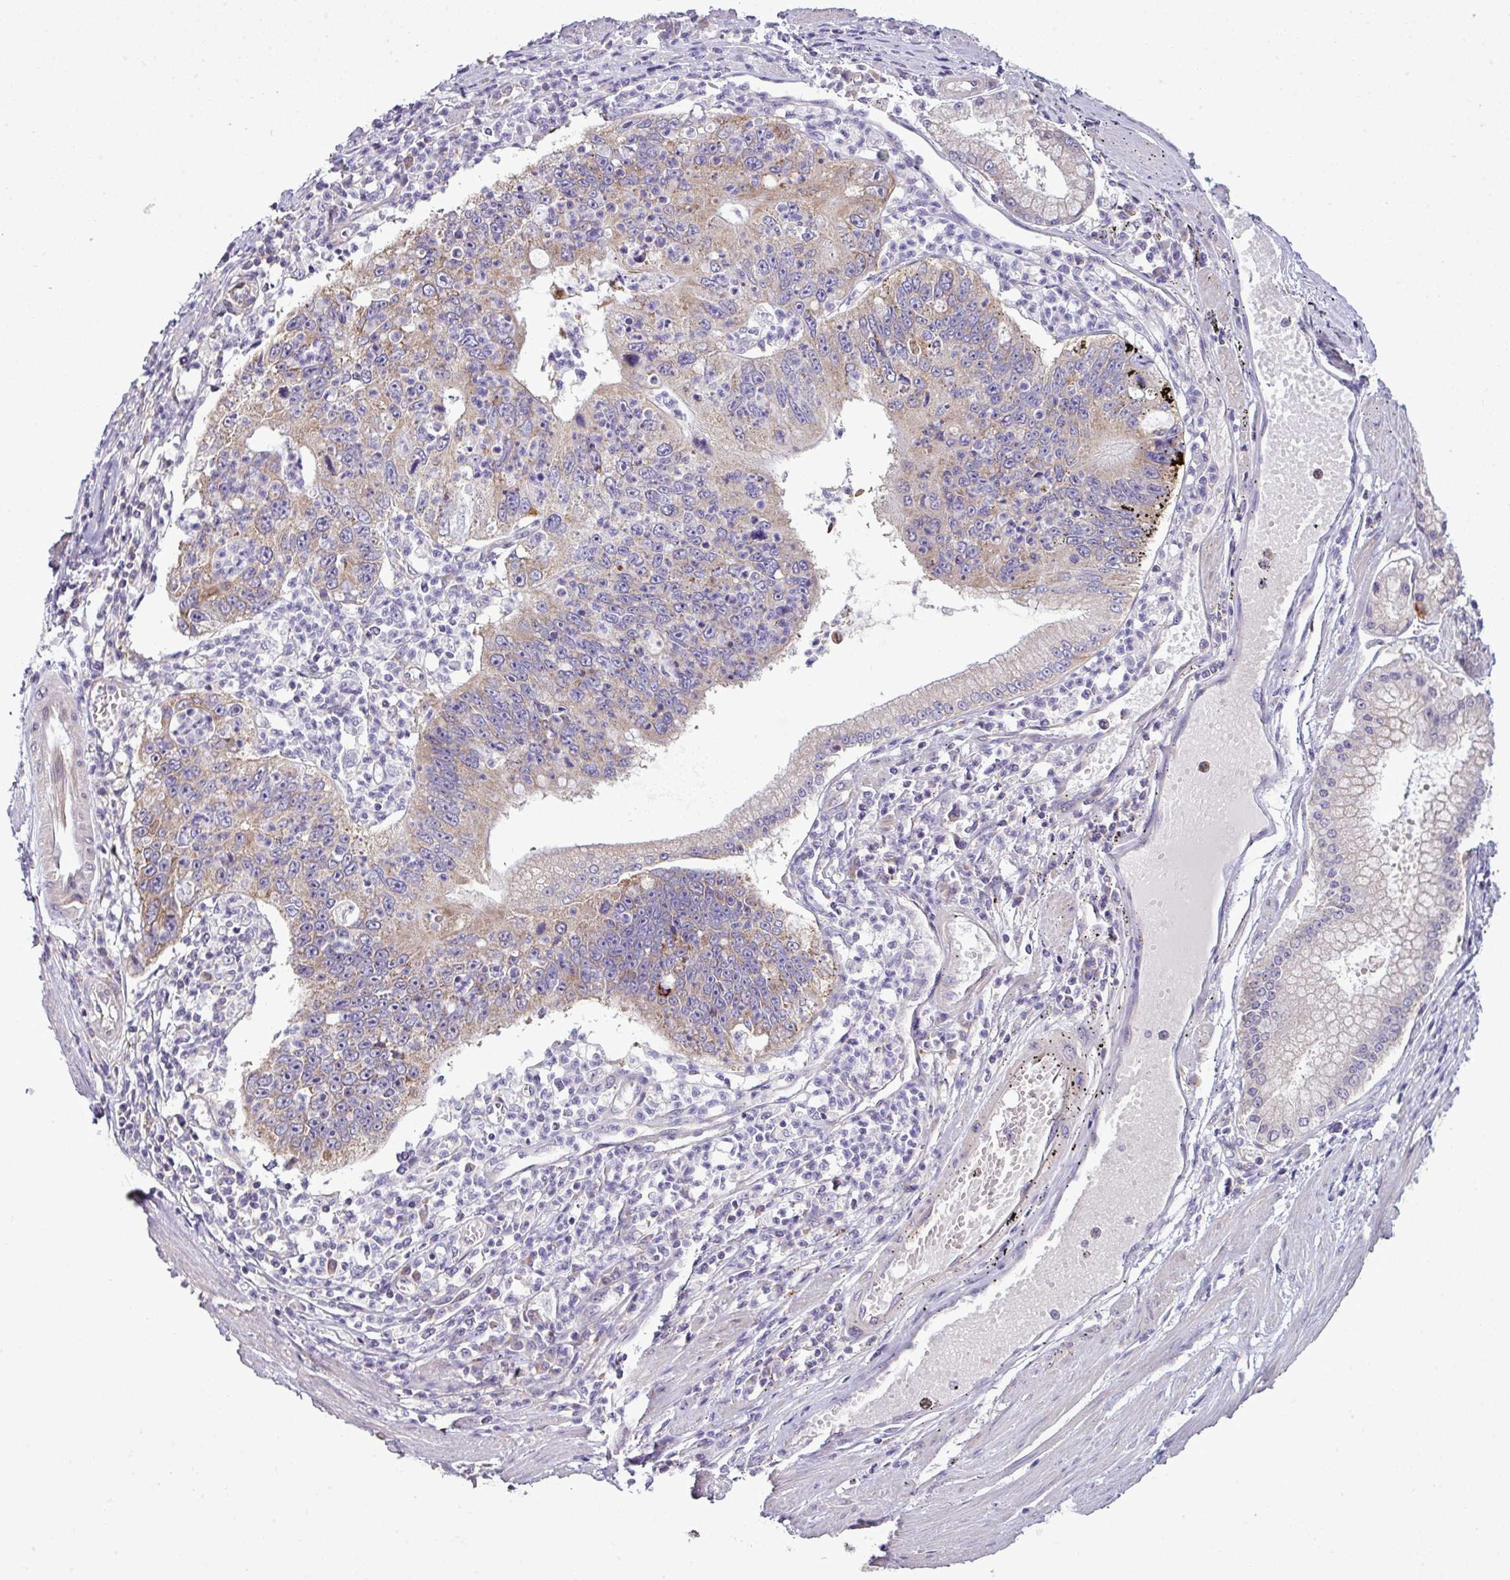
{"staining": {"intensity": "moderate", "quantity": "25%-75%", "location": "cytoplasmic/membranous"}, "tissue": "stomach cancer", "cell_type": "Tumor cells", "image_type": "cancer", "snomed": [{"axis": "morphology", "description": "Adenocarcinoma, NOS"}, {"axis": "topography", "description": "Stomach"}], "caption": "Immunohistochemistry histopathology image of stomach adenocarcinoma stained for a protein (brown), which displays medium levels of moderate cytoplasmic/membranous staining in approximately 25%-75% of tumor cells.", "gene": "AGAP5", "patient": {"sex": "male", "age": 59}}